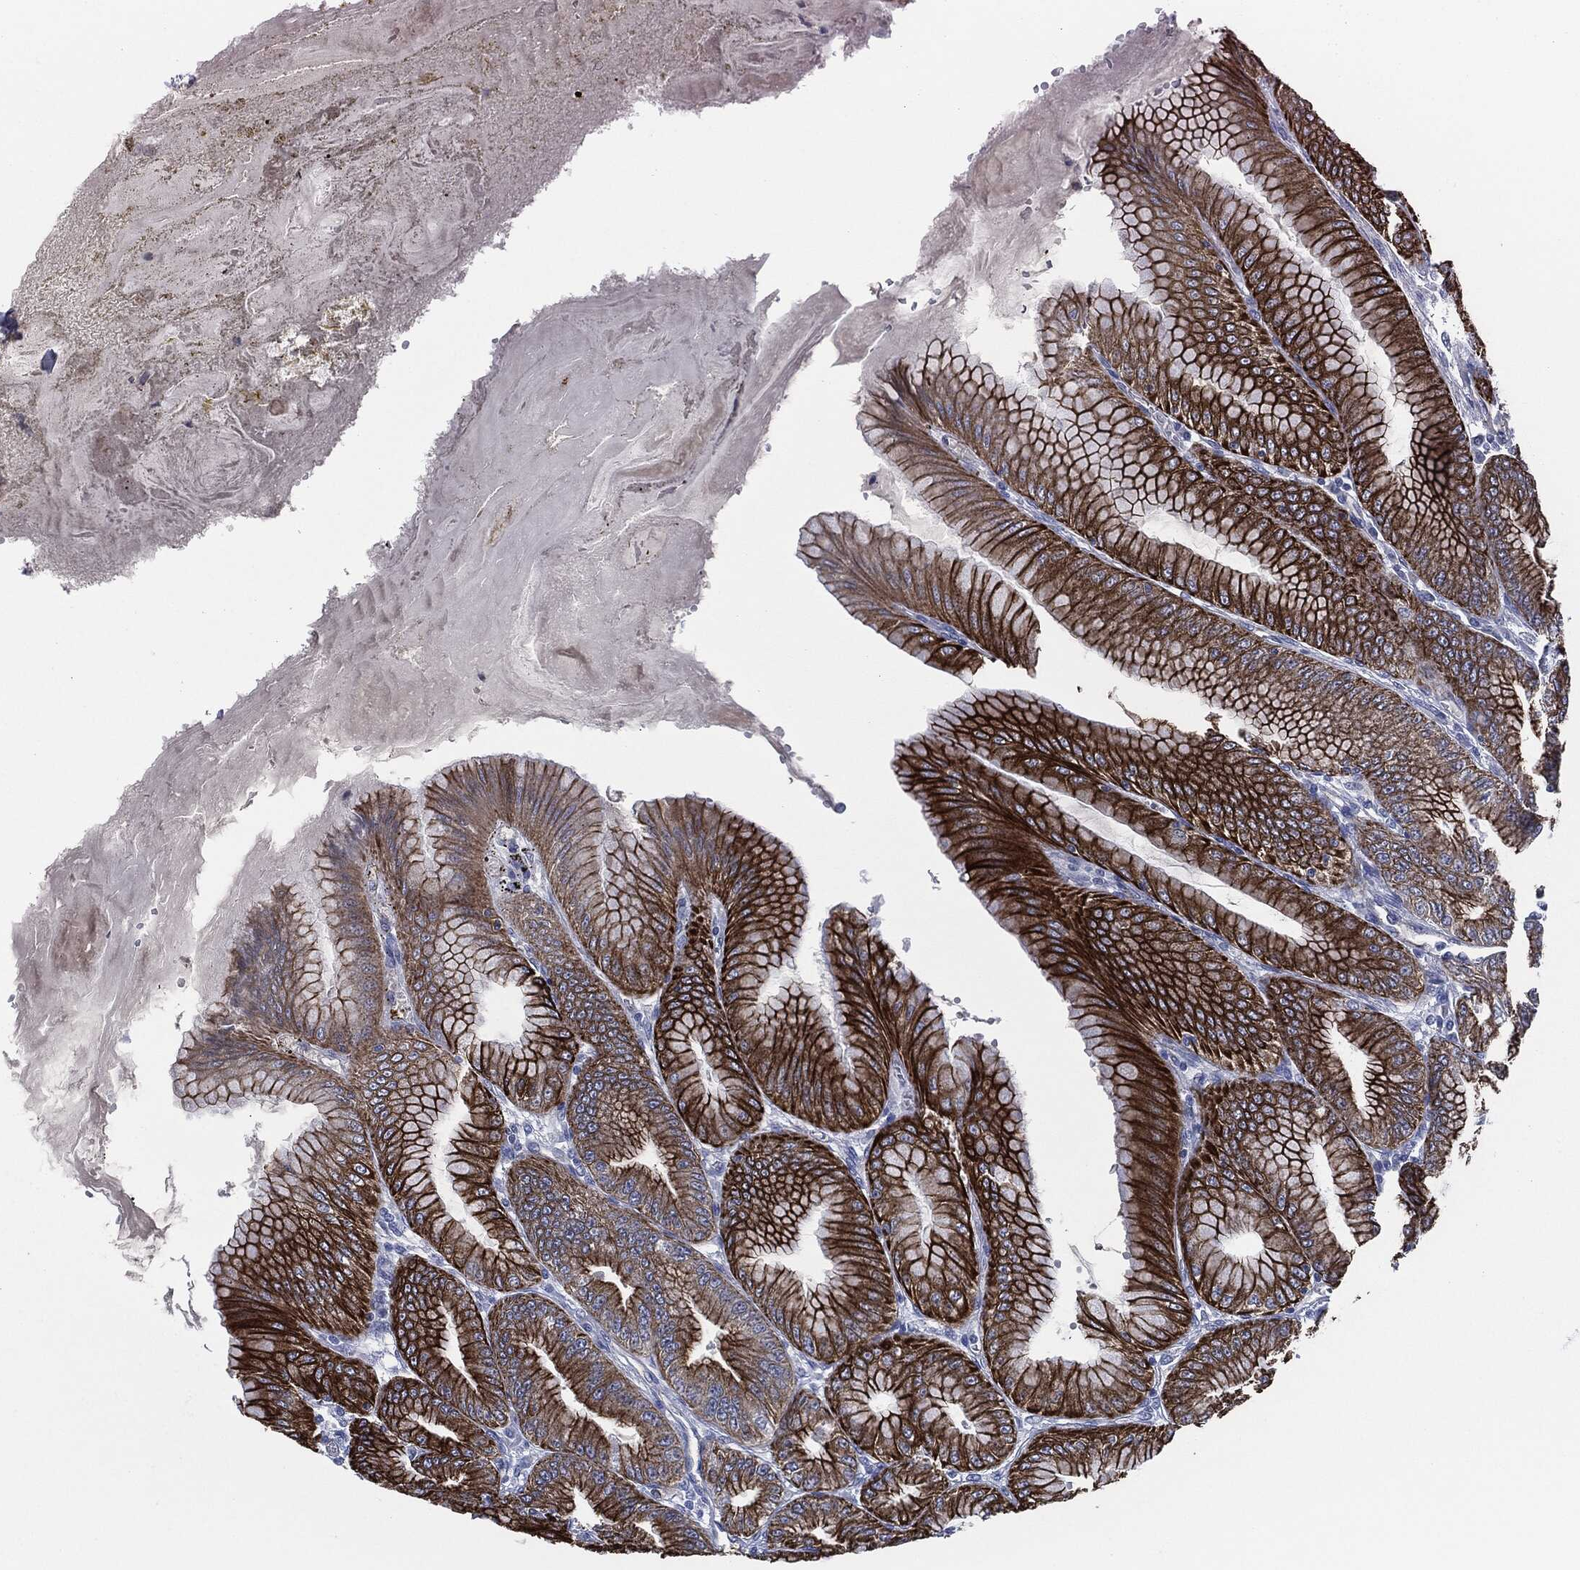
{"staining": {"intensity": "strong", "quantity": ">75%", "location": "cytoplasmic/membranous"}, "tissue": "stomach", "cell_type": "Glandular cells", "image_type": "normal", "snomed": [{"axis": "morphology", "description": "Normal tissue, NOS"}, {"axis": "topography", "description": "Stomach"}], "caption": "Benign stomach demonstrates strong cytoplasmic/membranous expression in about >75% of glandular cells, visualized by immunohistochemistry.", "gene": "SHROOM2", "patient": {"sex": "male", "age": 71}}